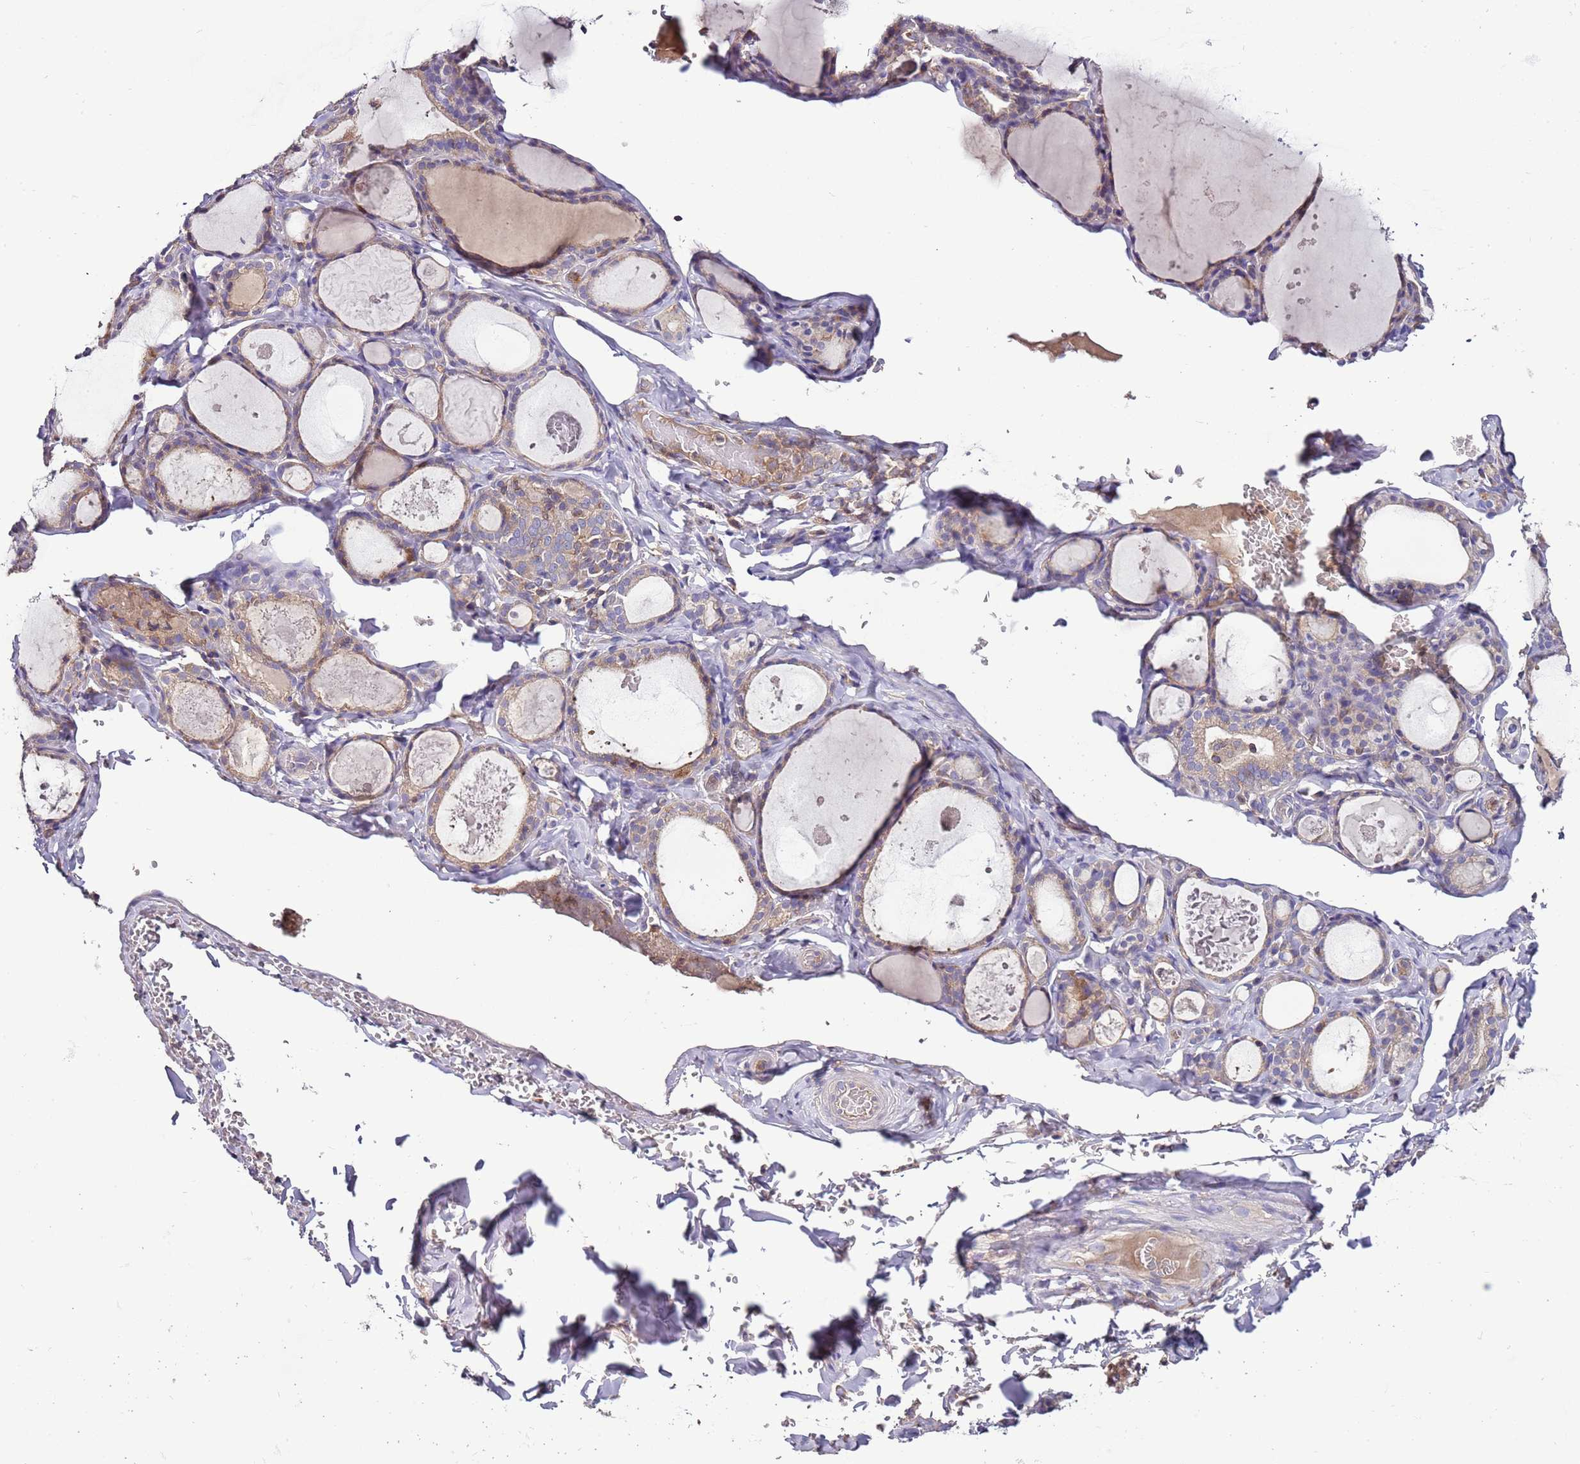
{"staining": {"intensity": "weak", "quantity": ">75%", "location": "cytoplasmic/membranous"}, "tissue": "thyroid gland", "cell_type": "Glandular cells", "image_type": "normal", "snomed": [{"axis": "morphology", "description": "Normal tissue, NOS"}, {"axis": "topography", "description": "Thyroid gland"}], "caption": "Protein expression analysis of benign thyroid gland displays weak cytoplasmic/membranous positivity in approximately >75% of glandular cells.", "gene": "IGIP", "patient": {"sex": "male", "age": 56}}